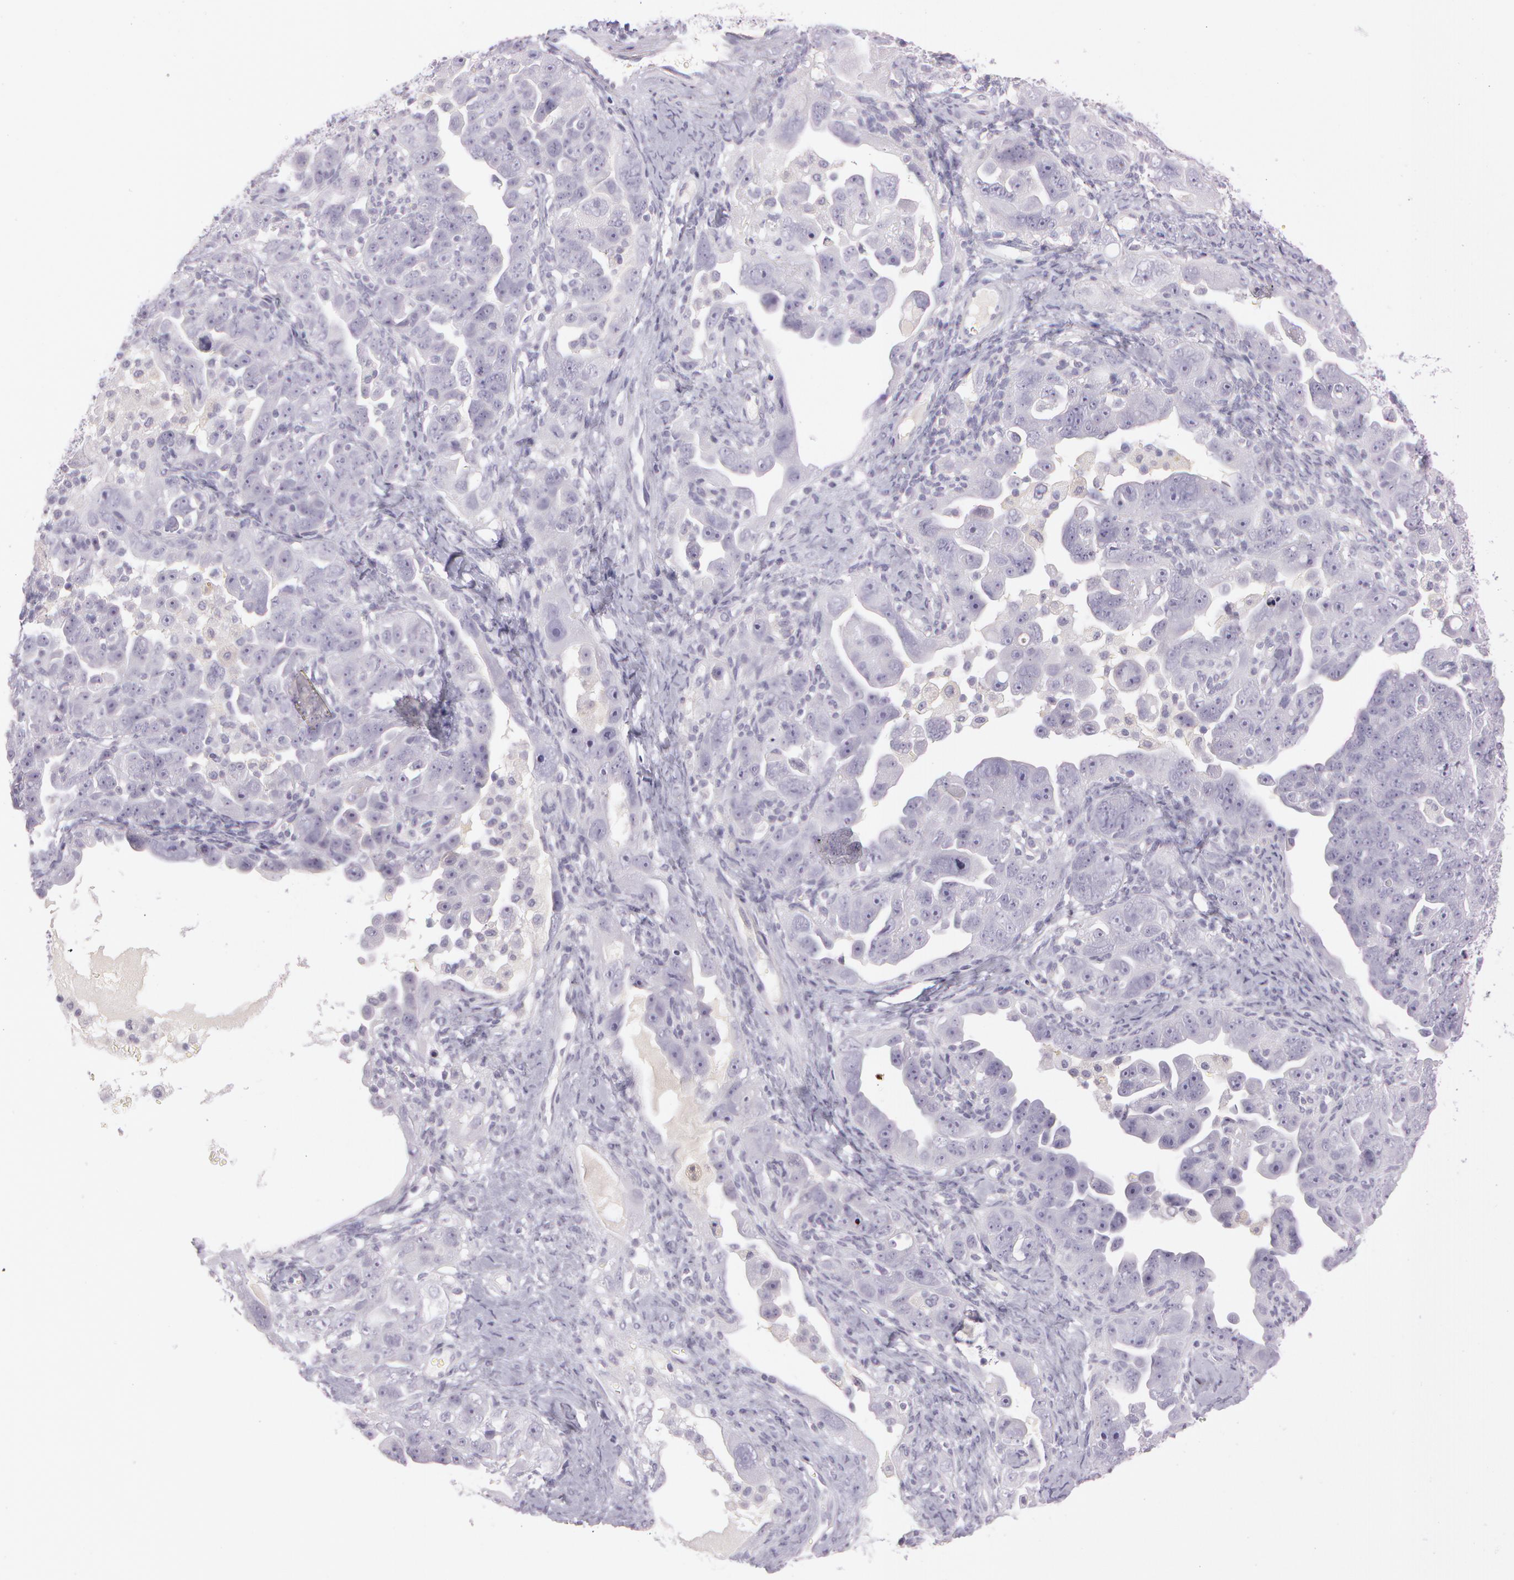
{"staining": {"intensity": "negative", "quantity": "none", "location": "none"}, "tissue": "ovarian cancer", "cell_type": "Tumor cells", "image_type": "cancer", "snomed": [{"axis": "morphology", "description": "Cystadenocarcinoma, serous, NOS"}, {"axis": "topography", "description": "Ovary"}], "caption": "This is an immunohistochemistry image of ovarian serous cystadenocarcinoma. There is no positivity in tumor cells.", "gene": "OTC", "patient": {"sex": "female", "age": 66}}